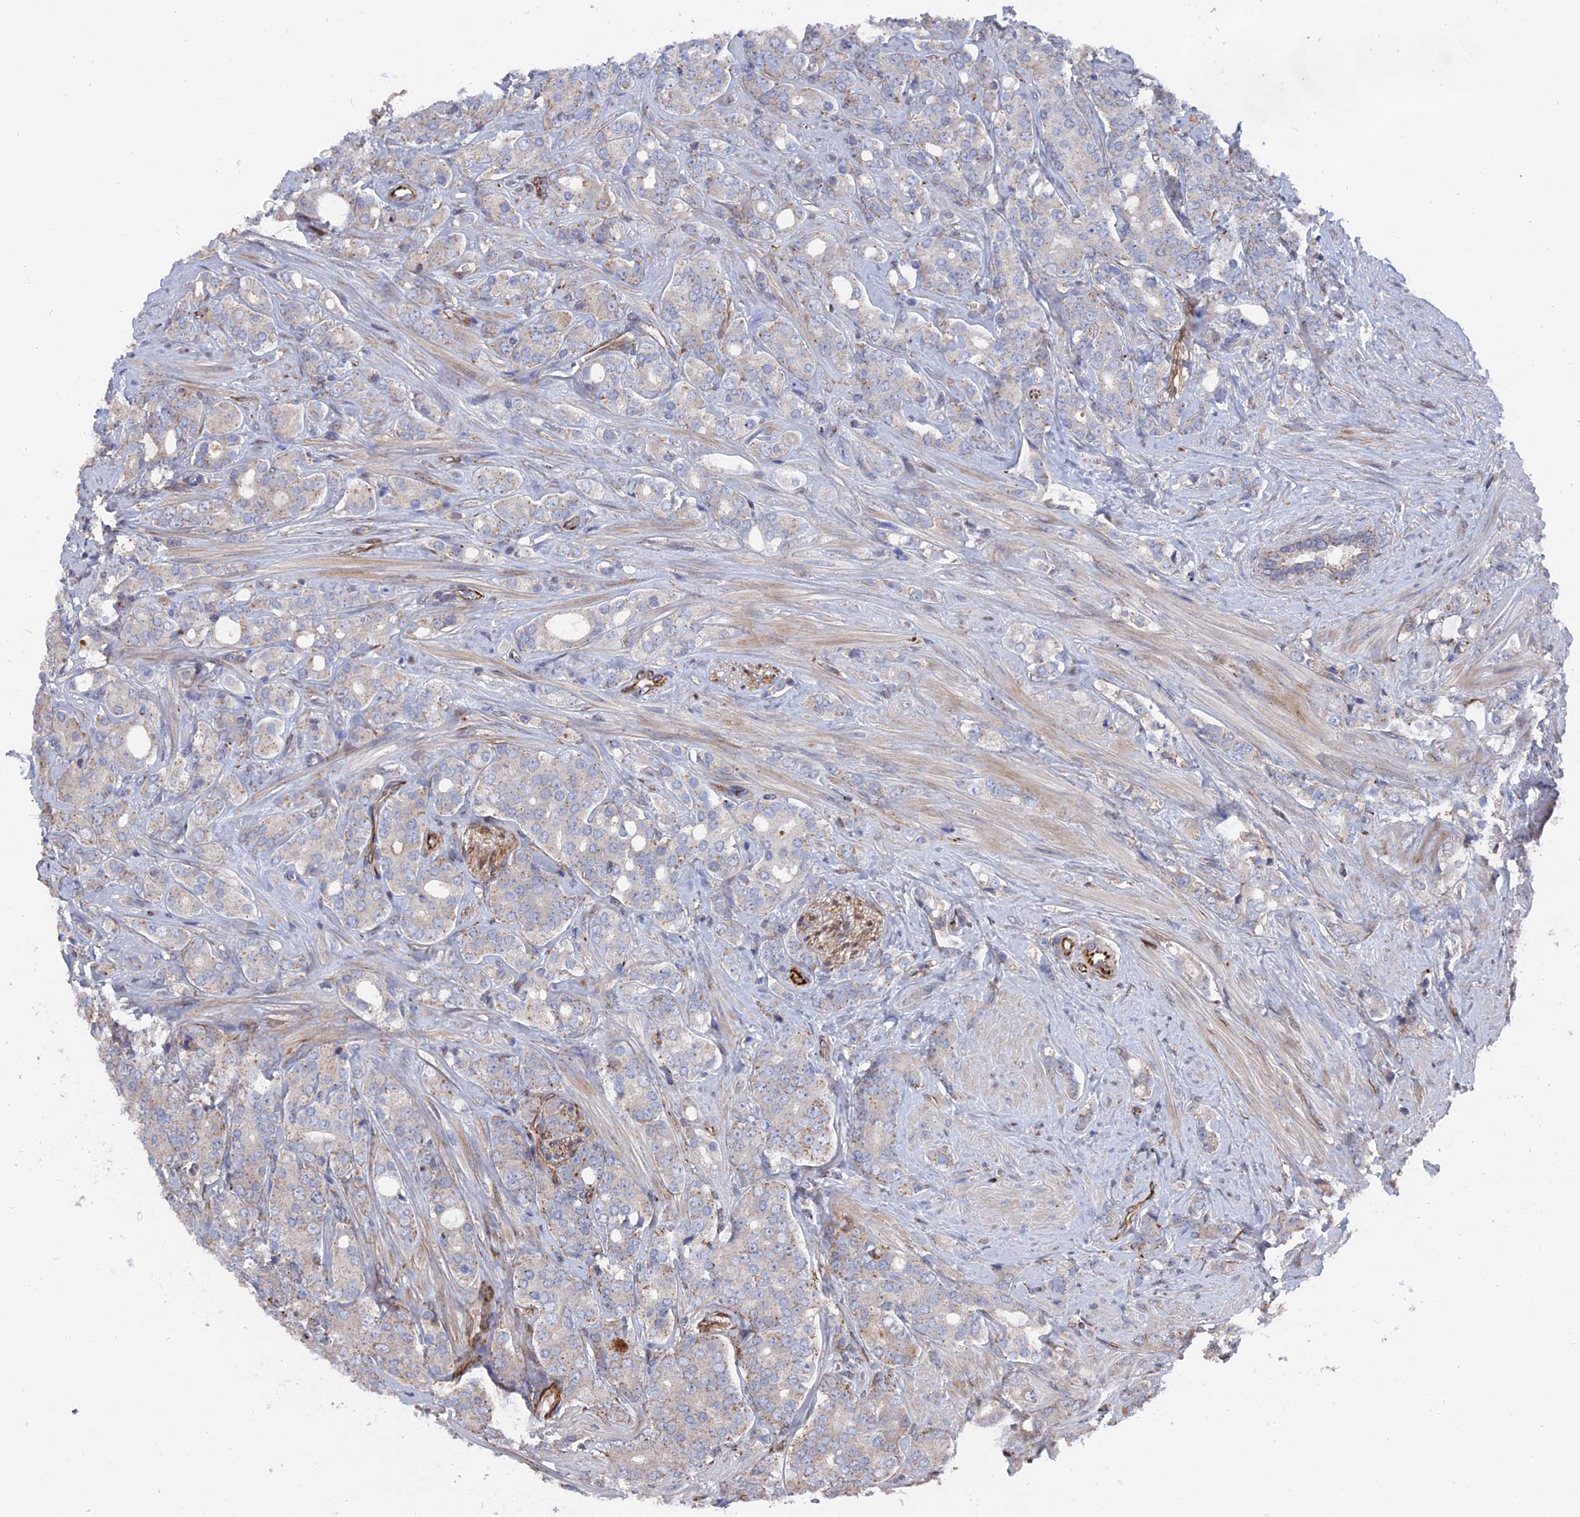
{"staining": {"intensity": "weak", "quantity": "<25%", "location": "cytoplasmic/membranous"}, "tissue": "prostate cancer", "cell_type": "Tumor cells", "image_type": "cancer", "snomed": [{"axis": "morphology", "description": "Adenocarcinoma, High grade"}, {"axis": "topography", "description": "Prostate"}], "caption": "High power microscopy photomicrograph of an IHC image of prostate high-grade adenocarcinoma, revealing no significant staining in tumor cells.", "gene": "SMG9", "patient": {"sex": "male", "age": 62}}